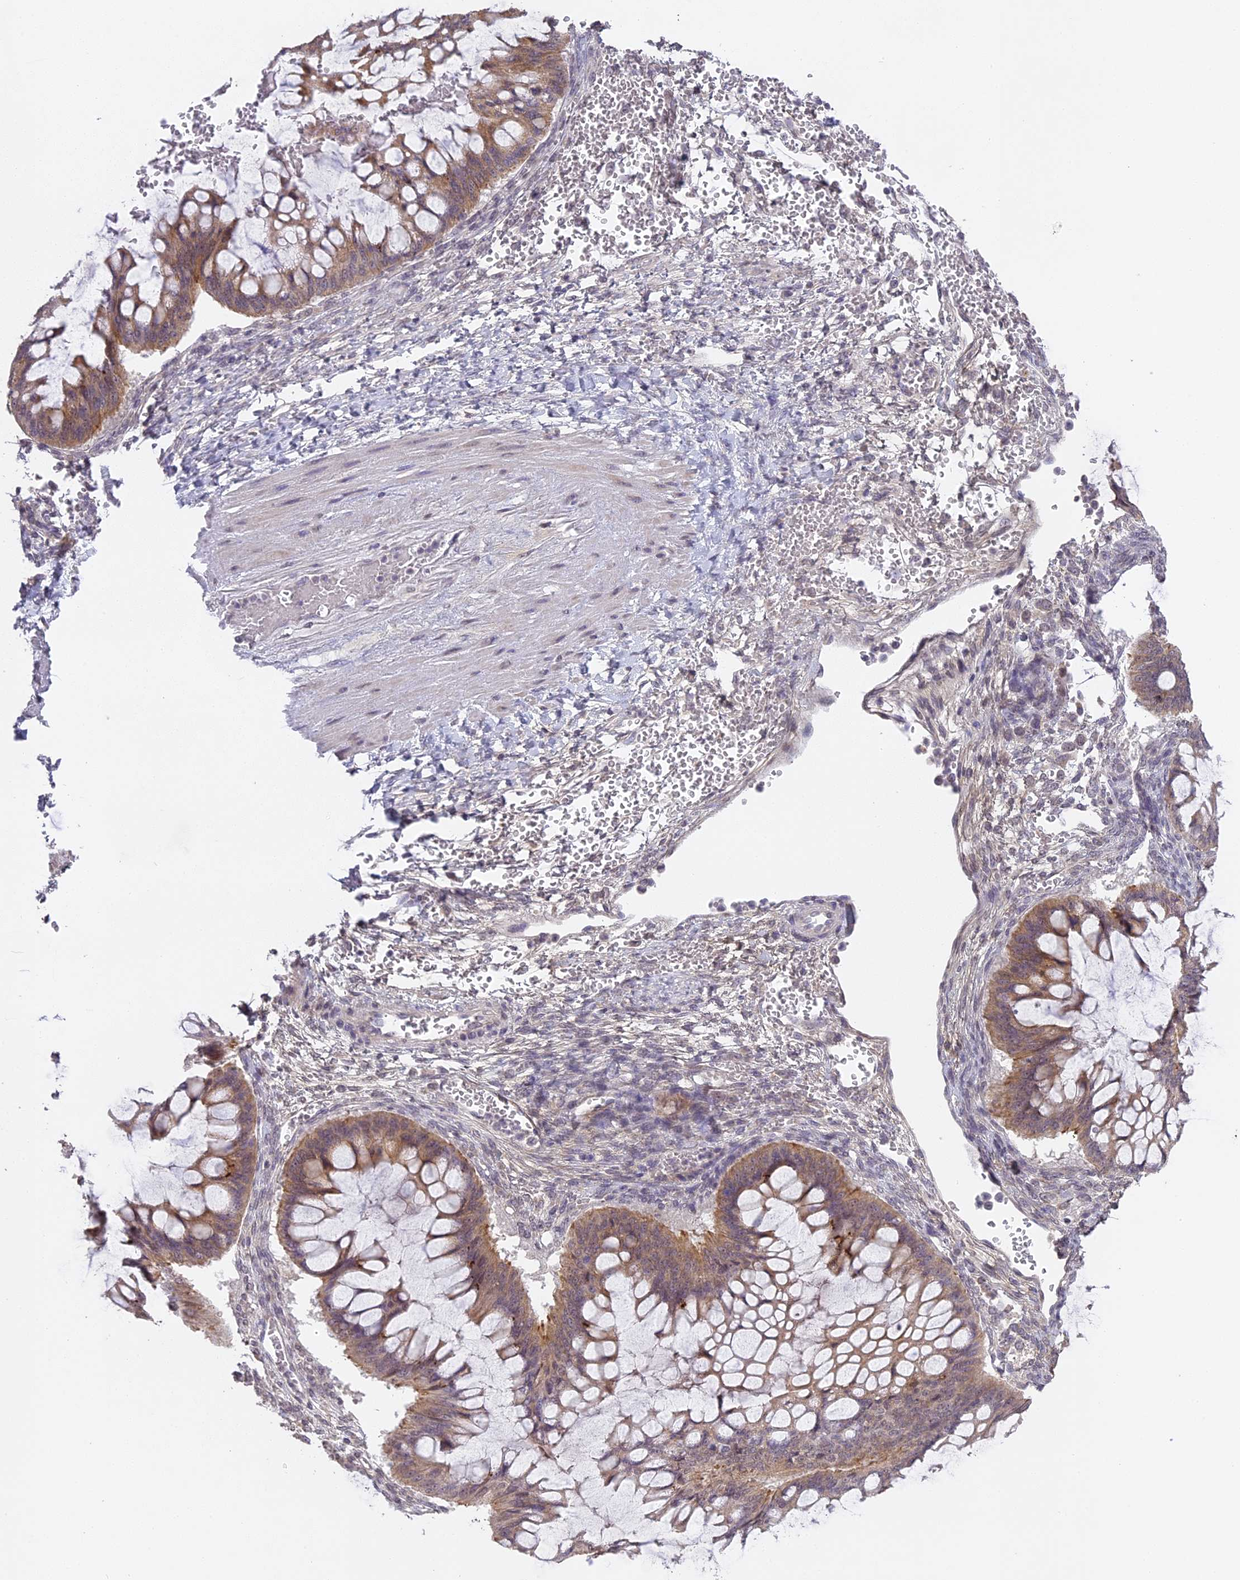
{"staining": {"intensity": "moderate", "quantity": "25%-75%", "location": "cytoplasmic/membranous"}, "tissue": "ovarian cancer", "cell_type": "Tumor cells", "image_type": "cancer", "snomed": [{"axis": "morphology", "description": "Cystadenocarcinoma, mucinous, NOS"}, {"axis": "topography", "description": "Ovary"}], "caption": "Mucinous cystadenocarcinoma (ovarian) stained for a protein exhibits moderate cytoplasmic/membranous positivity in tumor cells.", "gene": "ERG28", "patient": {"sex": "female", "age": 73}}